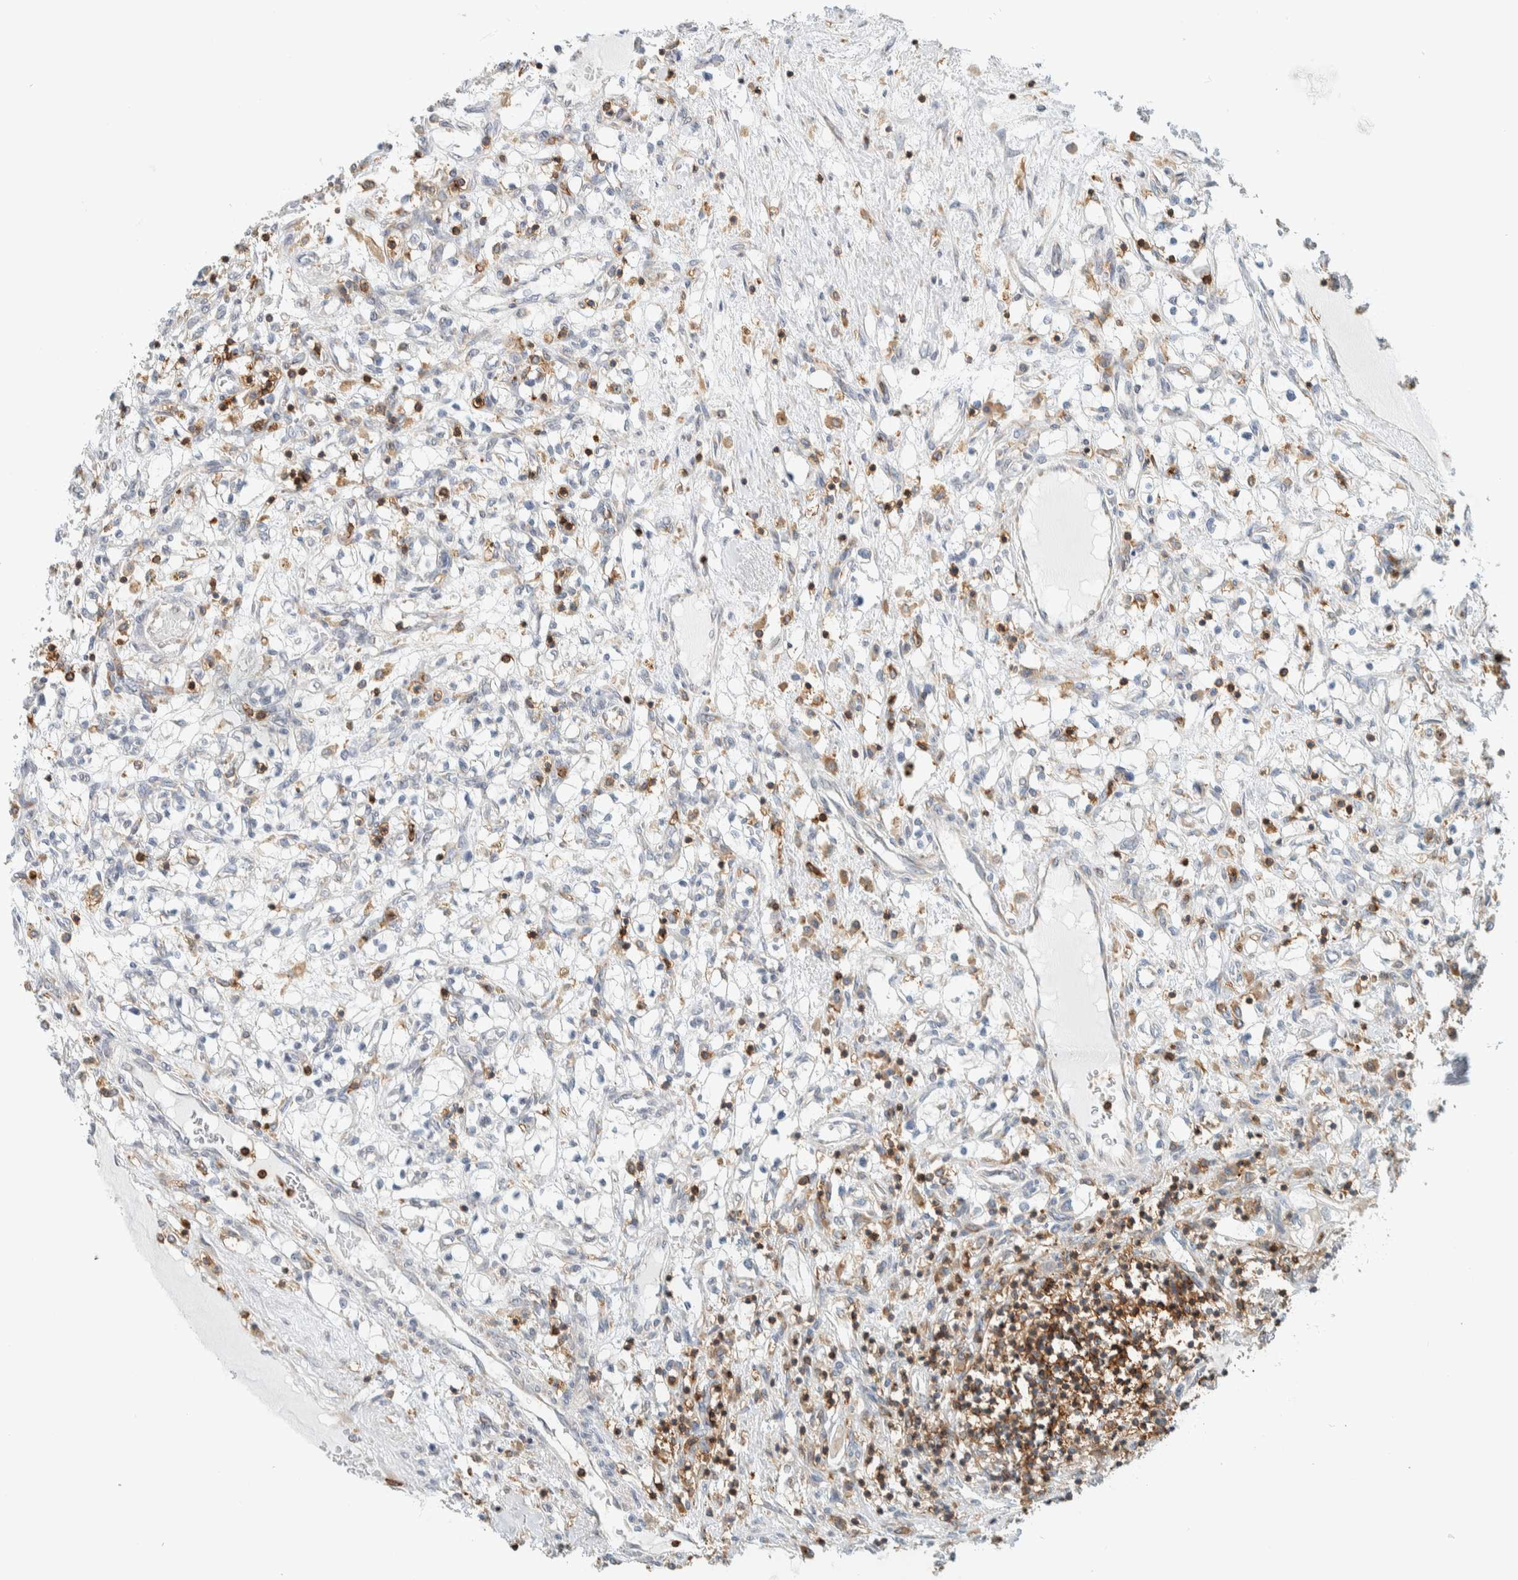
{"staining": {"intensity": "negative", "quantity": "none", "location": "none"}, "tissue": "renal cancer", "cell_type": "Tumor cells", "image_type": "cancer", "snomed": [{"axis": "morphology", "description": "Adenocarcinoma, NOS"}, {"axis": "topography", "description": "Kidney"}], "caption": "Immunohistochemistry micrograph of human renal cancer stained for a protein (brown), which reveals no positivity in tumor cells.", "gene": "CCDC57", "patient": {"sex": "male", "age": 68}}